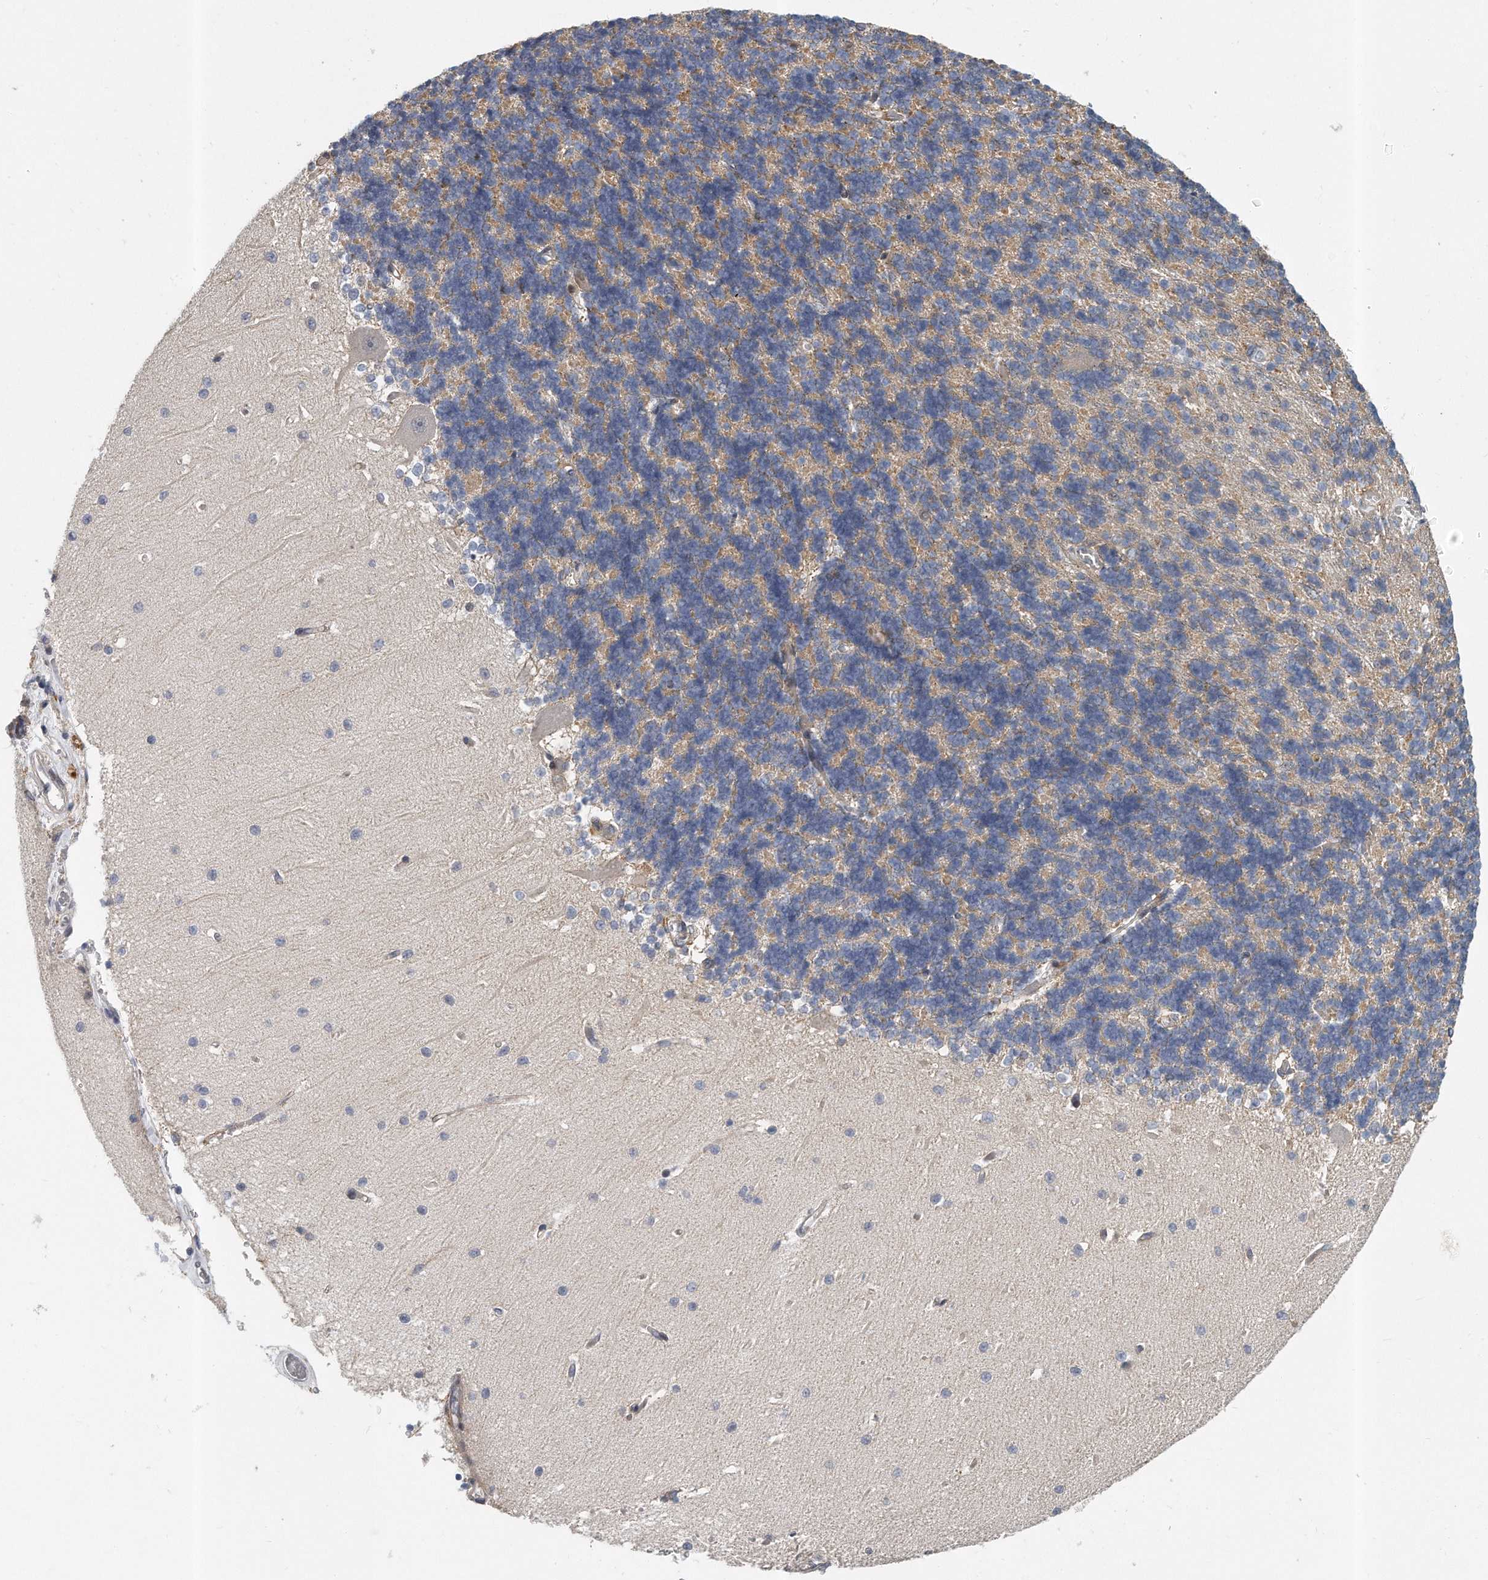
{"staining": {"intensity": "weak", "quantity": "25%-75%", "location": "cytoplasmic/membranous"}, "tissue": "cerebellum", "cell_type": "Cells in granular layer", "image_type": "normal", "snomed": [{"axis": "morphology", "description": "Normal tissue, NOS"}, {"axis": "topography", "description": "Cerebellum"}], "caption": "Protein staining of unremarkable cerebellum displays weak cytoplasmic/membranous staining in about 25%-75% of cells in granular layer. The protein of interest is stained brown, and the nuclei are stained in blue (DAB IHC with brightfield microscopy, high magnification).", "gene": "PCDH8", "patient": {"sex": "male", "age": 37}}